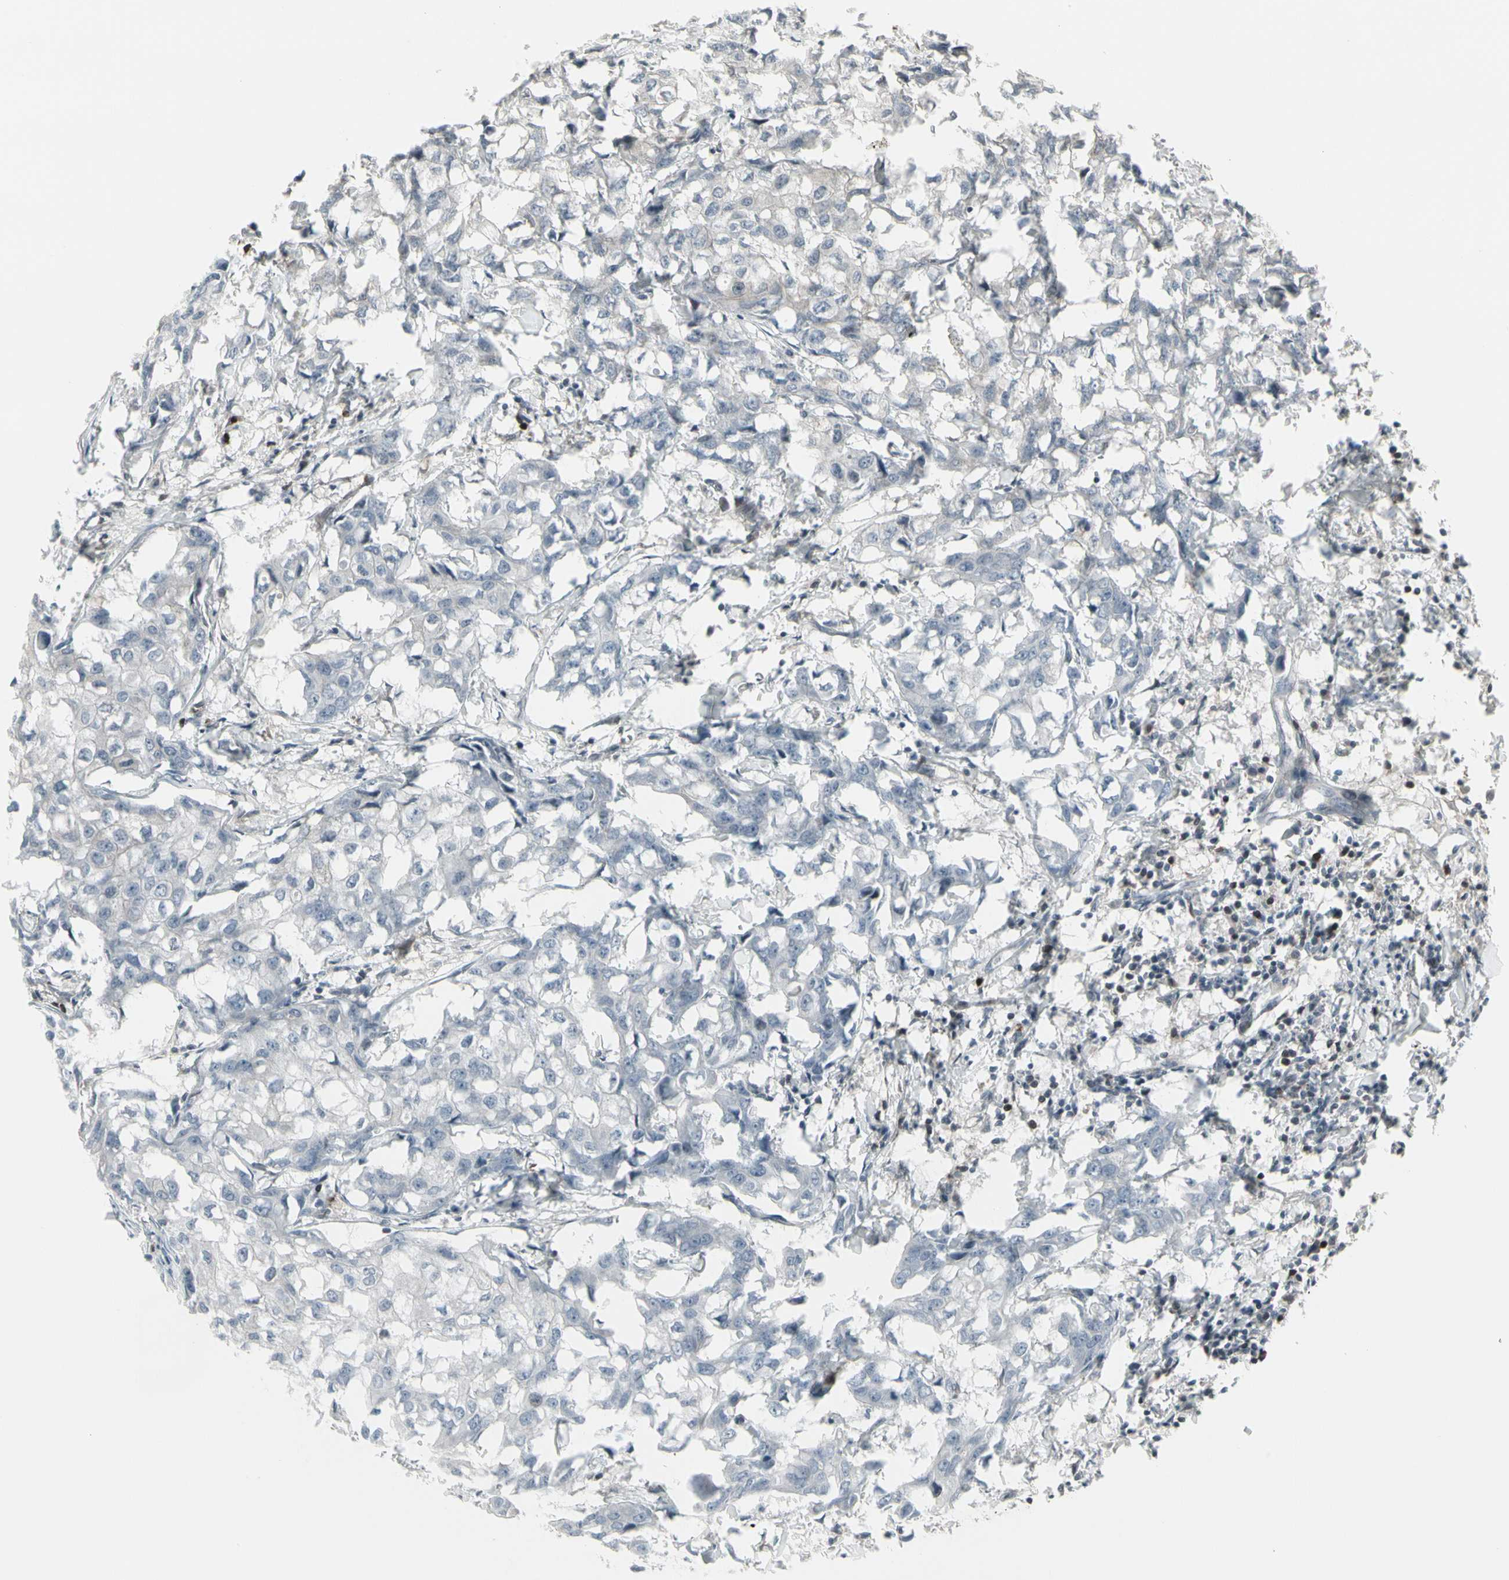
{"staining": {"intensity": "weak", "quantity": "<25%", "location": "cytoplasmic/membranous"}, "tissue": "breast cancer", "cell_type": "Tumor cells", "image_type": "cancer", "snomed": [{"axis": "morphology", "description": "Duct carcinoma"}, {"axis": "topography", "description": "Breast"}], "caption": "DAB immunohistochemical staining of human breast invasive ductal carcinoma shows no significant positivity in tumor cells. (DAB immunohistochemistry, high magnification).", "gene": "IGFBP6", "patient": {"sex": "female", "age": 27}}